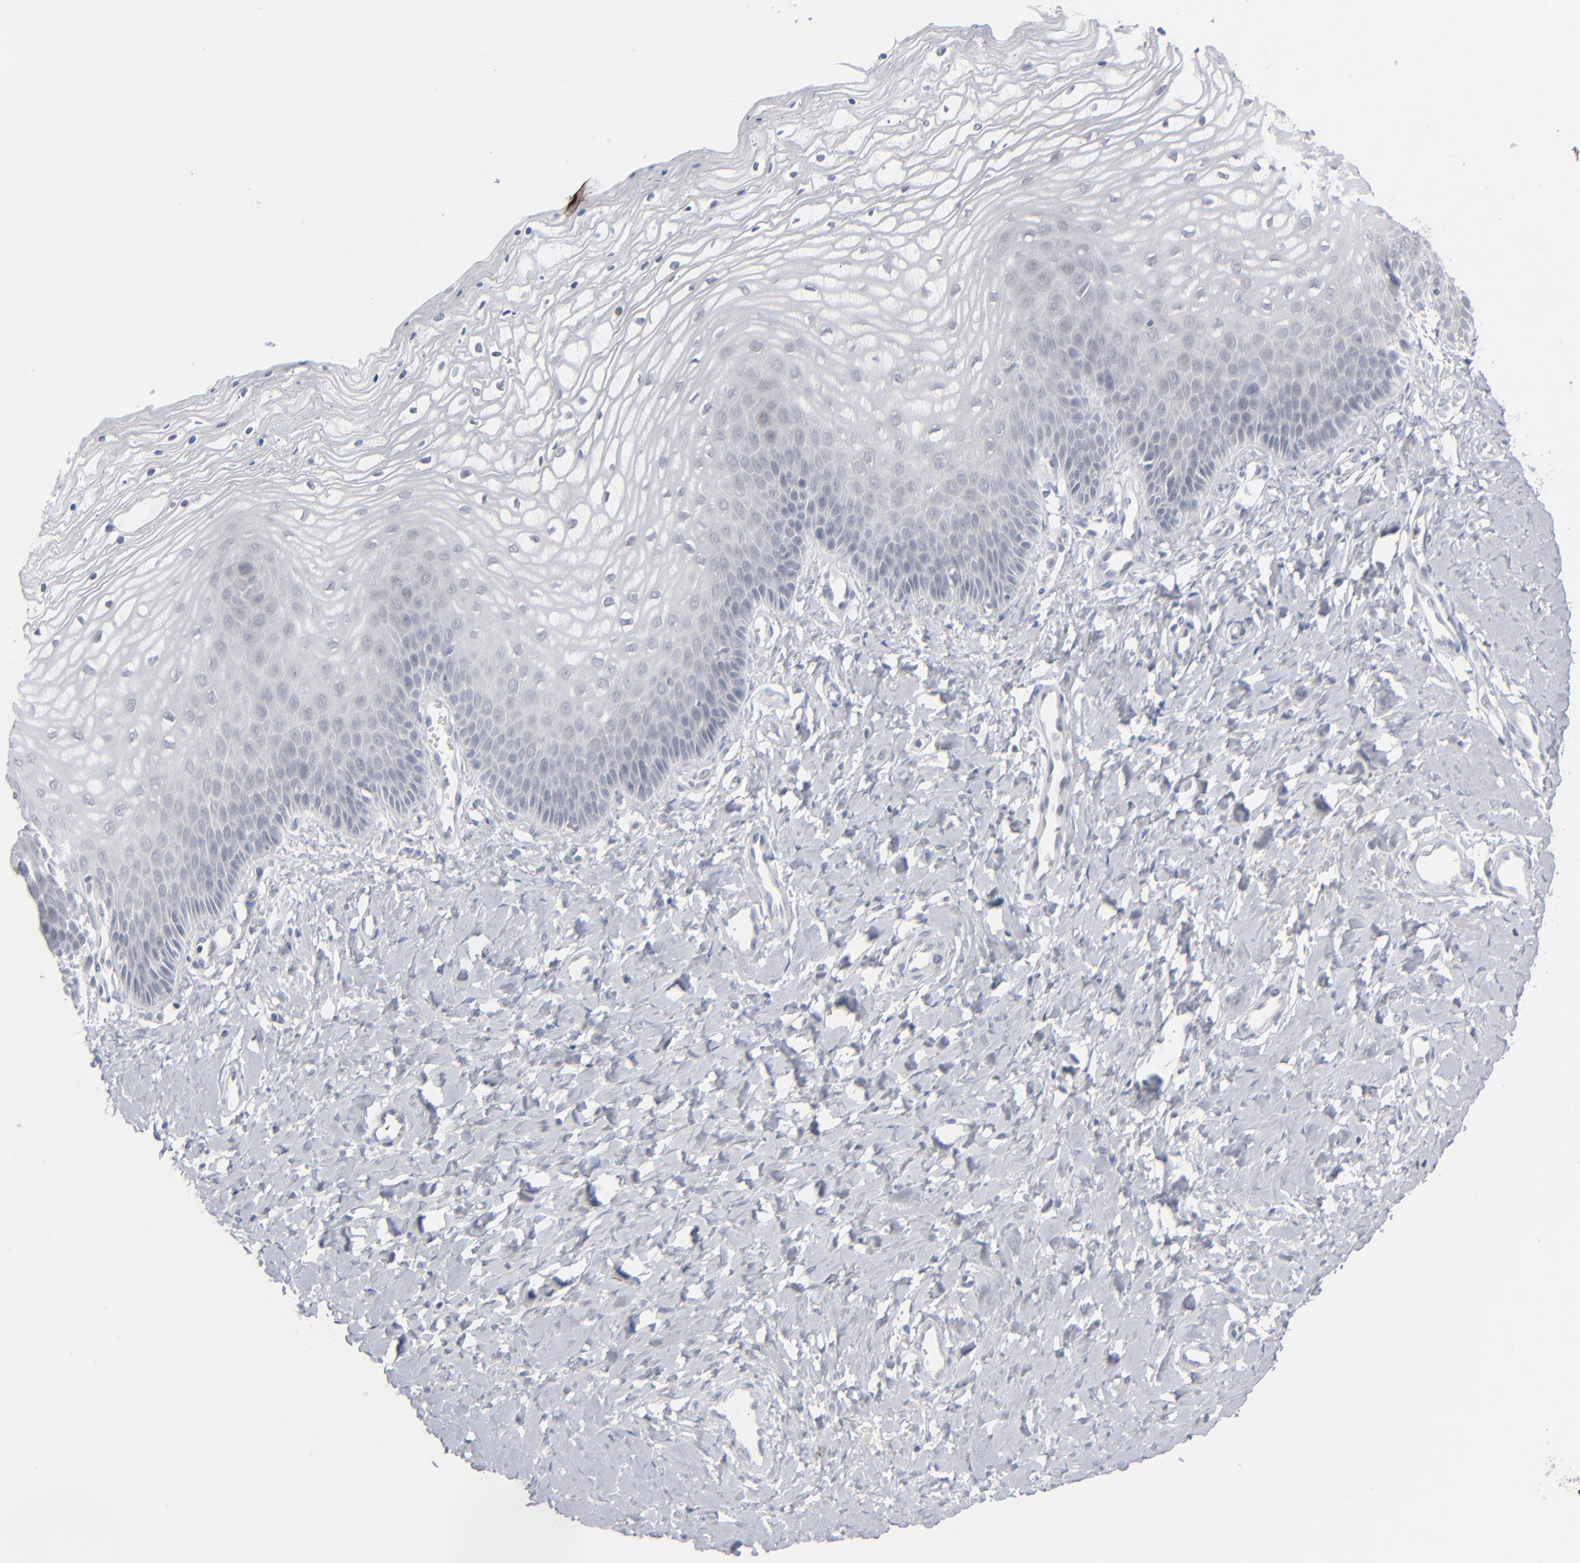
{"staining": {"intensity": "negative", "quantity": "none", "location": "none"}, "tissue": "vagina", "cell_type": "Squamous epithelial cells", "image_type": "normal", "snomed": [{"axis": "morphology", "description": "Normal tissue, NOS"}, {"axis": "topography", "description": "Vagina"}], "caption": "This is a photomicrograph of immunohistochemistry staining of normal vagina, which shows no positivity in squamous epithelial cells.", "gene": "POF1B", "patient": {"sex": "female", "age": 68}}